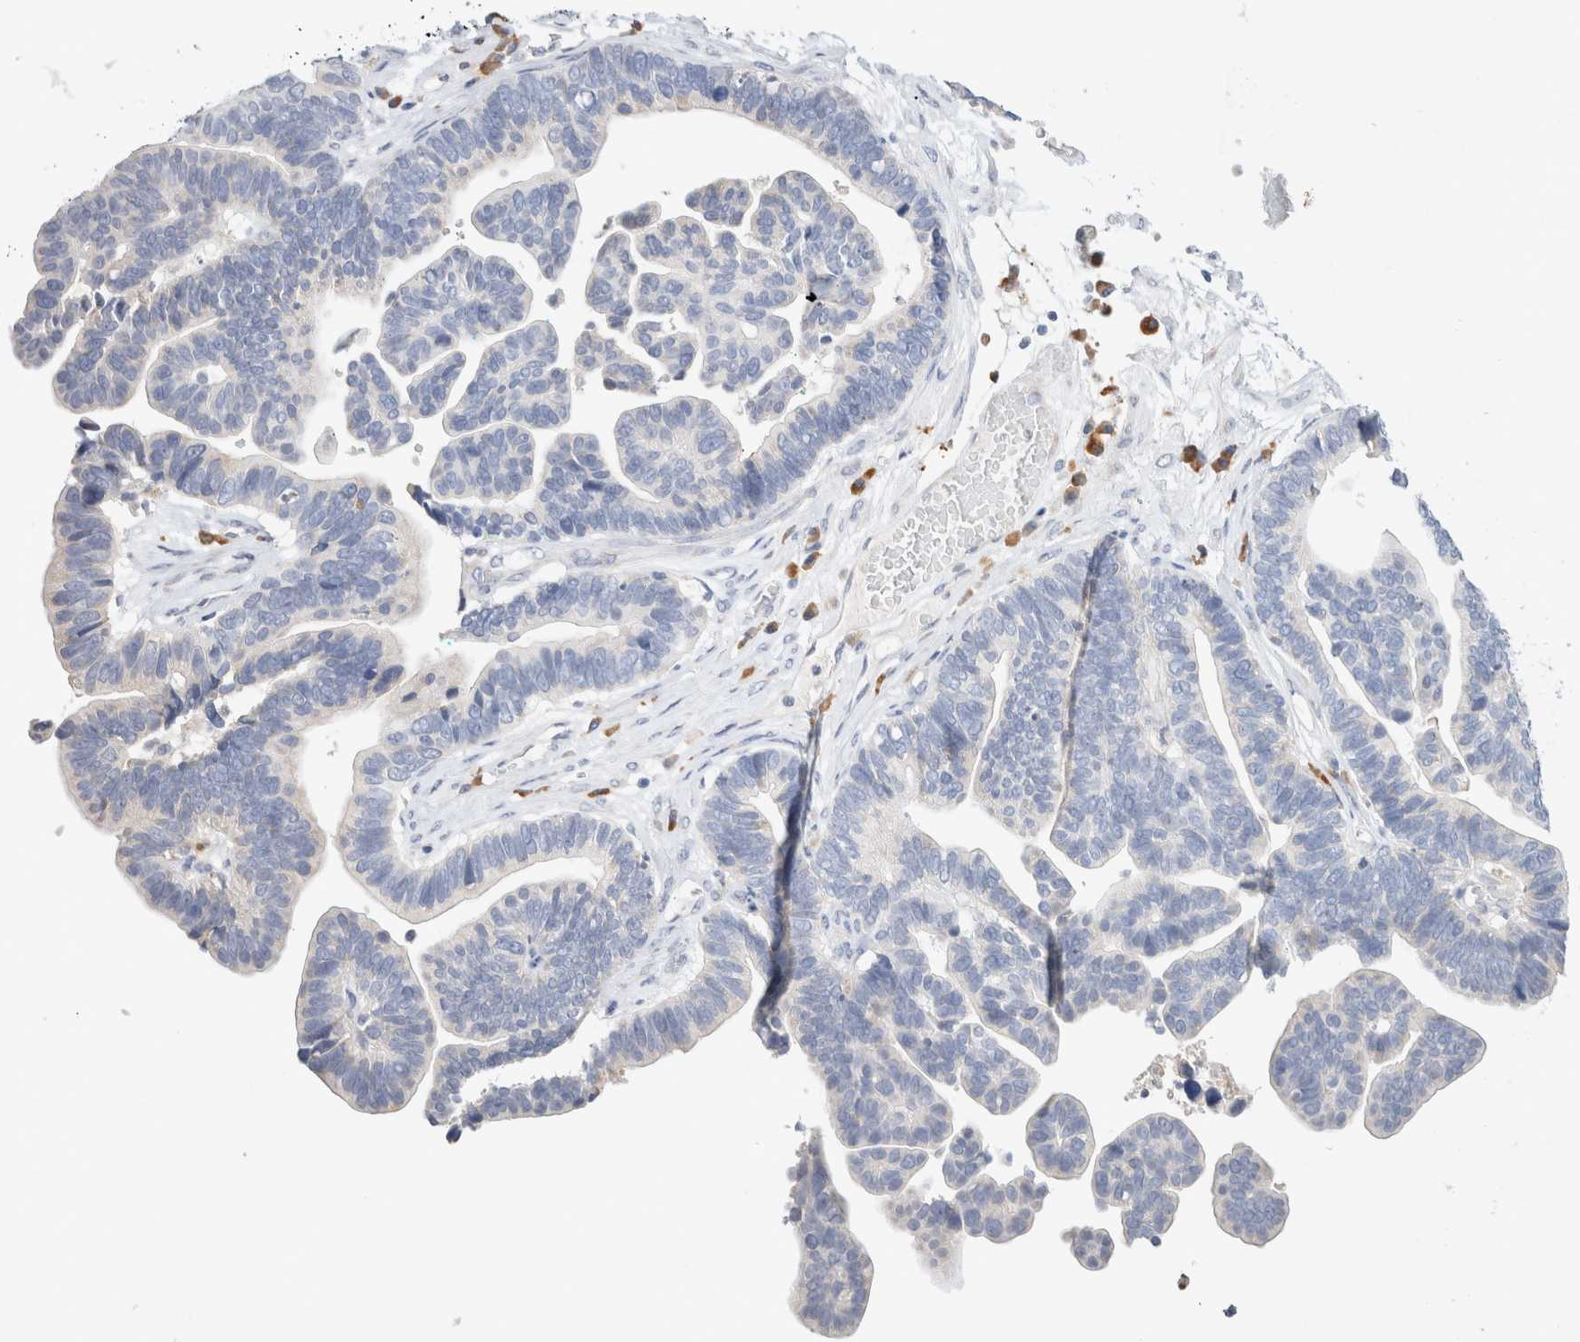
{"staining": {"intensity": "negative", "quantity": "none", "location": "none"}, "tissue": "ovarian cancer", "cell_type": "Tumor cells", "image_type": "cancer", "snomed": [{"axis": "morphology", "description": "Cystadenocarcinoma, serous, NOS"}, {"axis": "topography", "description": "Ovary"}], "caption": "The IHC micrograph has no significant staining in tumor cells of ovarian cancer tissue. (Immunohistochemistry, brightfield microscopy, high magnification).", "gene": "GADD45G", "patient": {"sex": "female", "age": 56}}